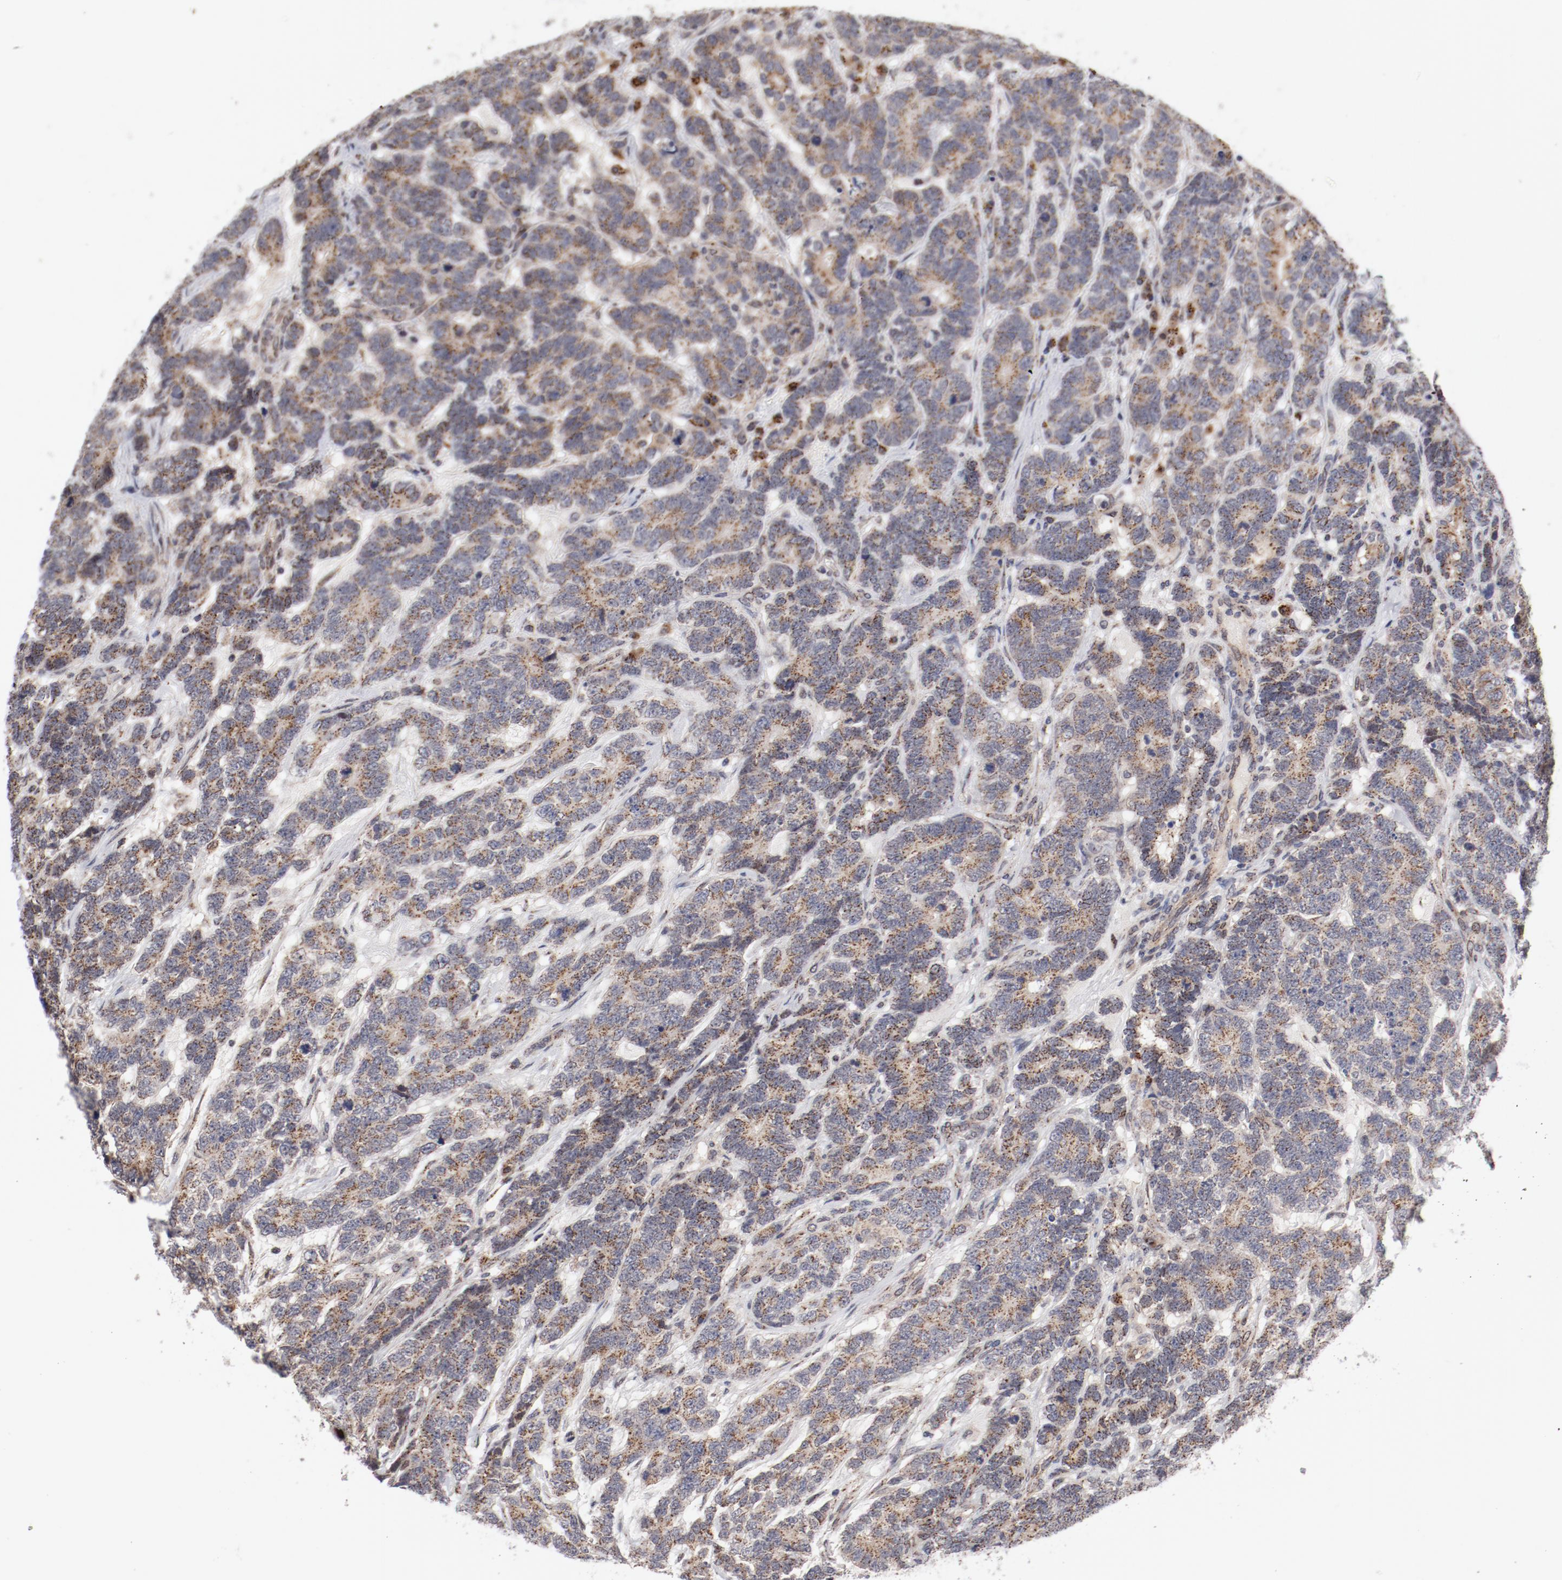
{"staining": {"intensity": "weak", "quantity": "25%-75%", "location": "cytoplasmic/membranous"}, "tissue": "testis cancer", "cell_type": "Tumor cells", "image_type": "cancer", "snomed": [{"axis": "morphology", "description": "Carcinoma, Embryonal, NOS"}, {"axis": "topography", "description": "Testis"}], "caption": "There is low levels of weak cytoplasmic/membranous expression in tumor cells of testis cancer, as demonstrated by immunohistochemical staining (brown color).", "gene": "RPL12", "patient": {"sex": "male", "age": 26}}